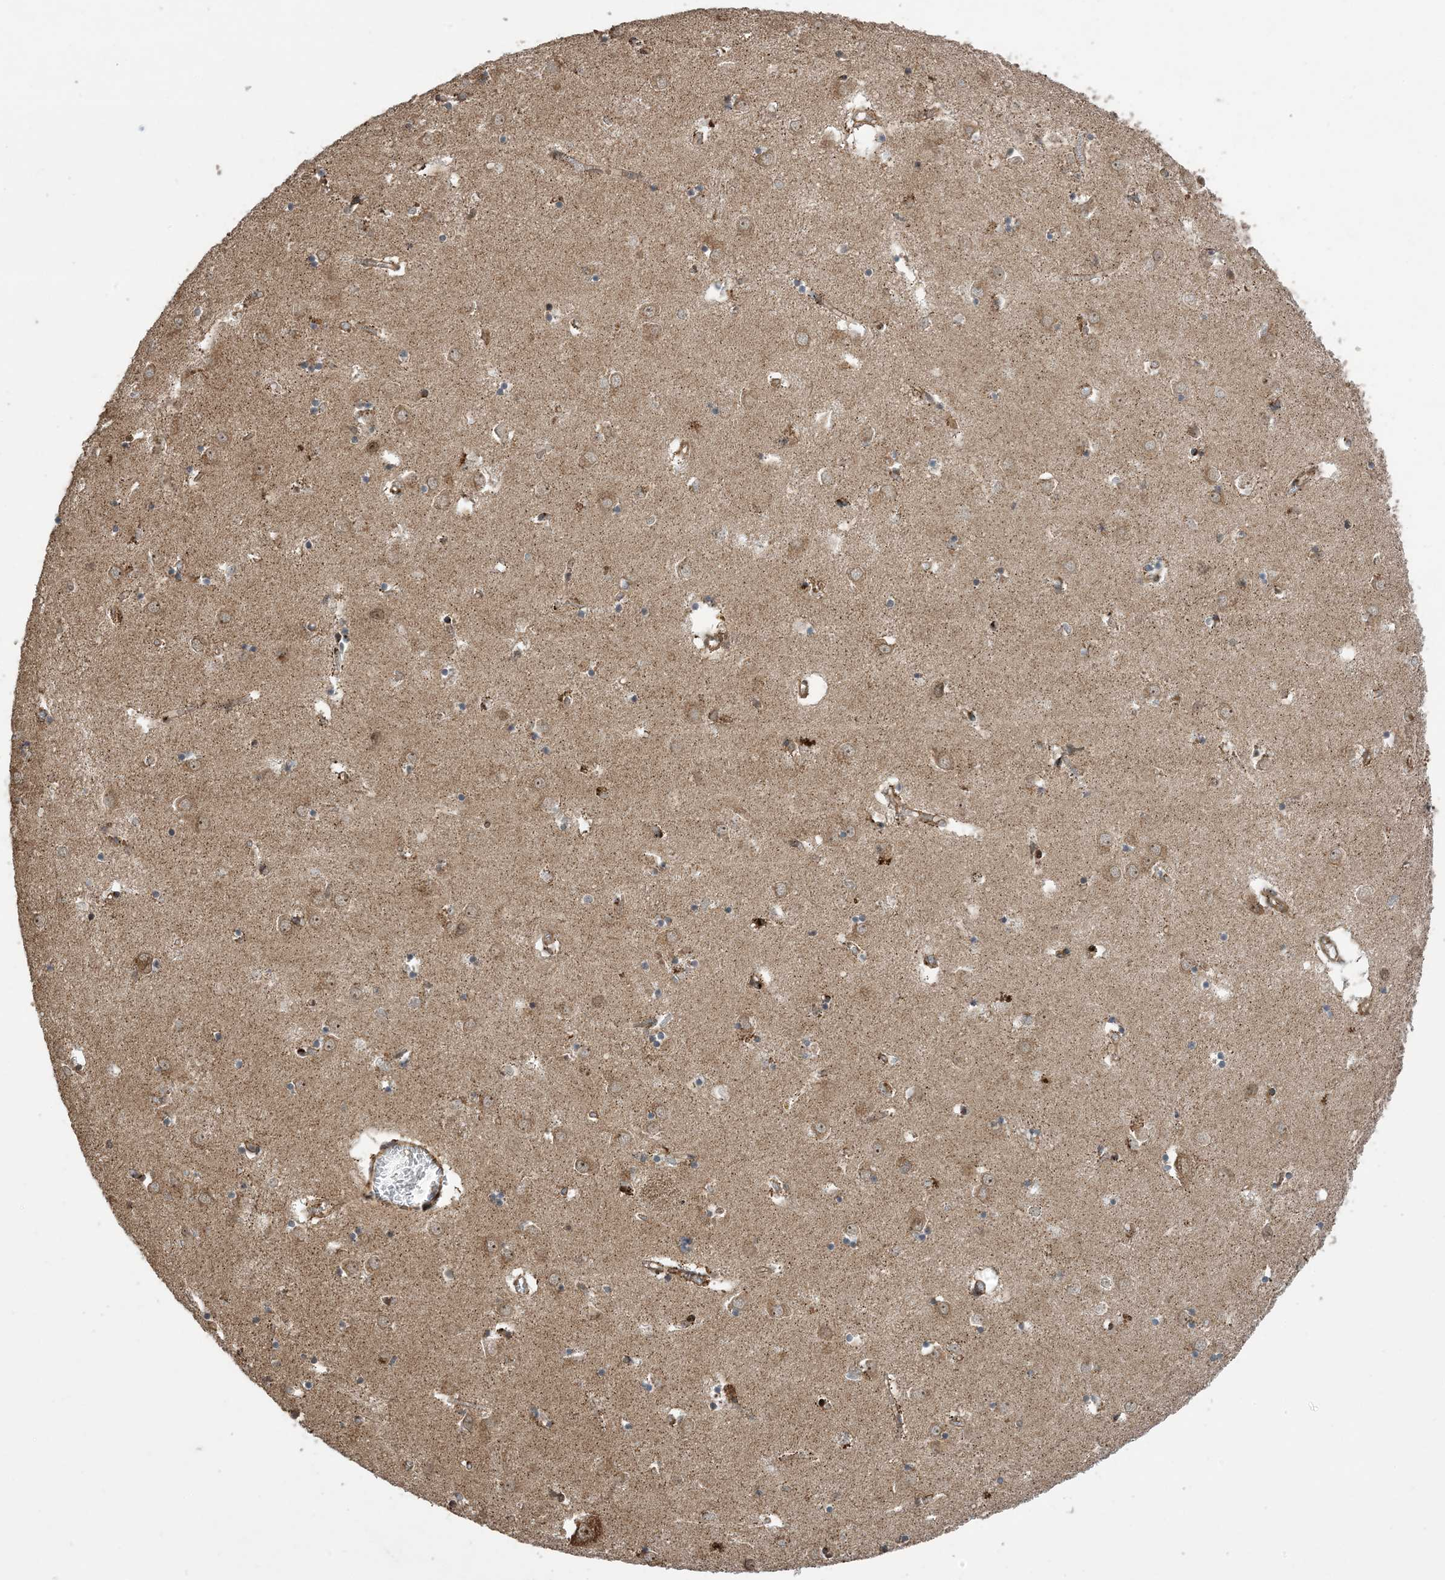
{"staining": {"intensity": "moderate", "quantity": "<25%", "location": "cytoplasmic/membranous"}, "tissue": "caudate", "cell_type": "Glial cells", "image_type": "normal", "snomed": [{"axis": "morphology", "description": "Normal tissue, NOS"}, {"axis": "topography", "description": "Lateral ventricle wall"}], "caption": "IHC (DAB (3,3'-diaminobenzidine)) staining of unremarkable caudate displays moderate cytoplasmic/membranous protein staining in about <25% of glial cells.", "gene": "ZNF511", "patient": {"sex": "male", "age": 70}}